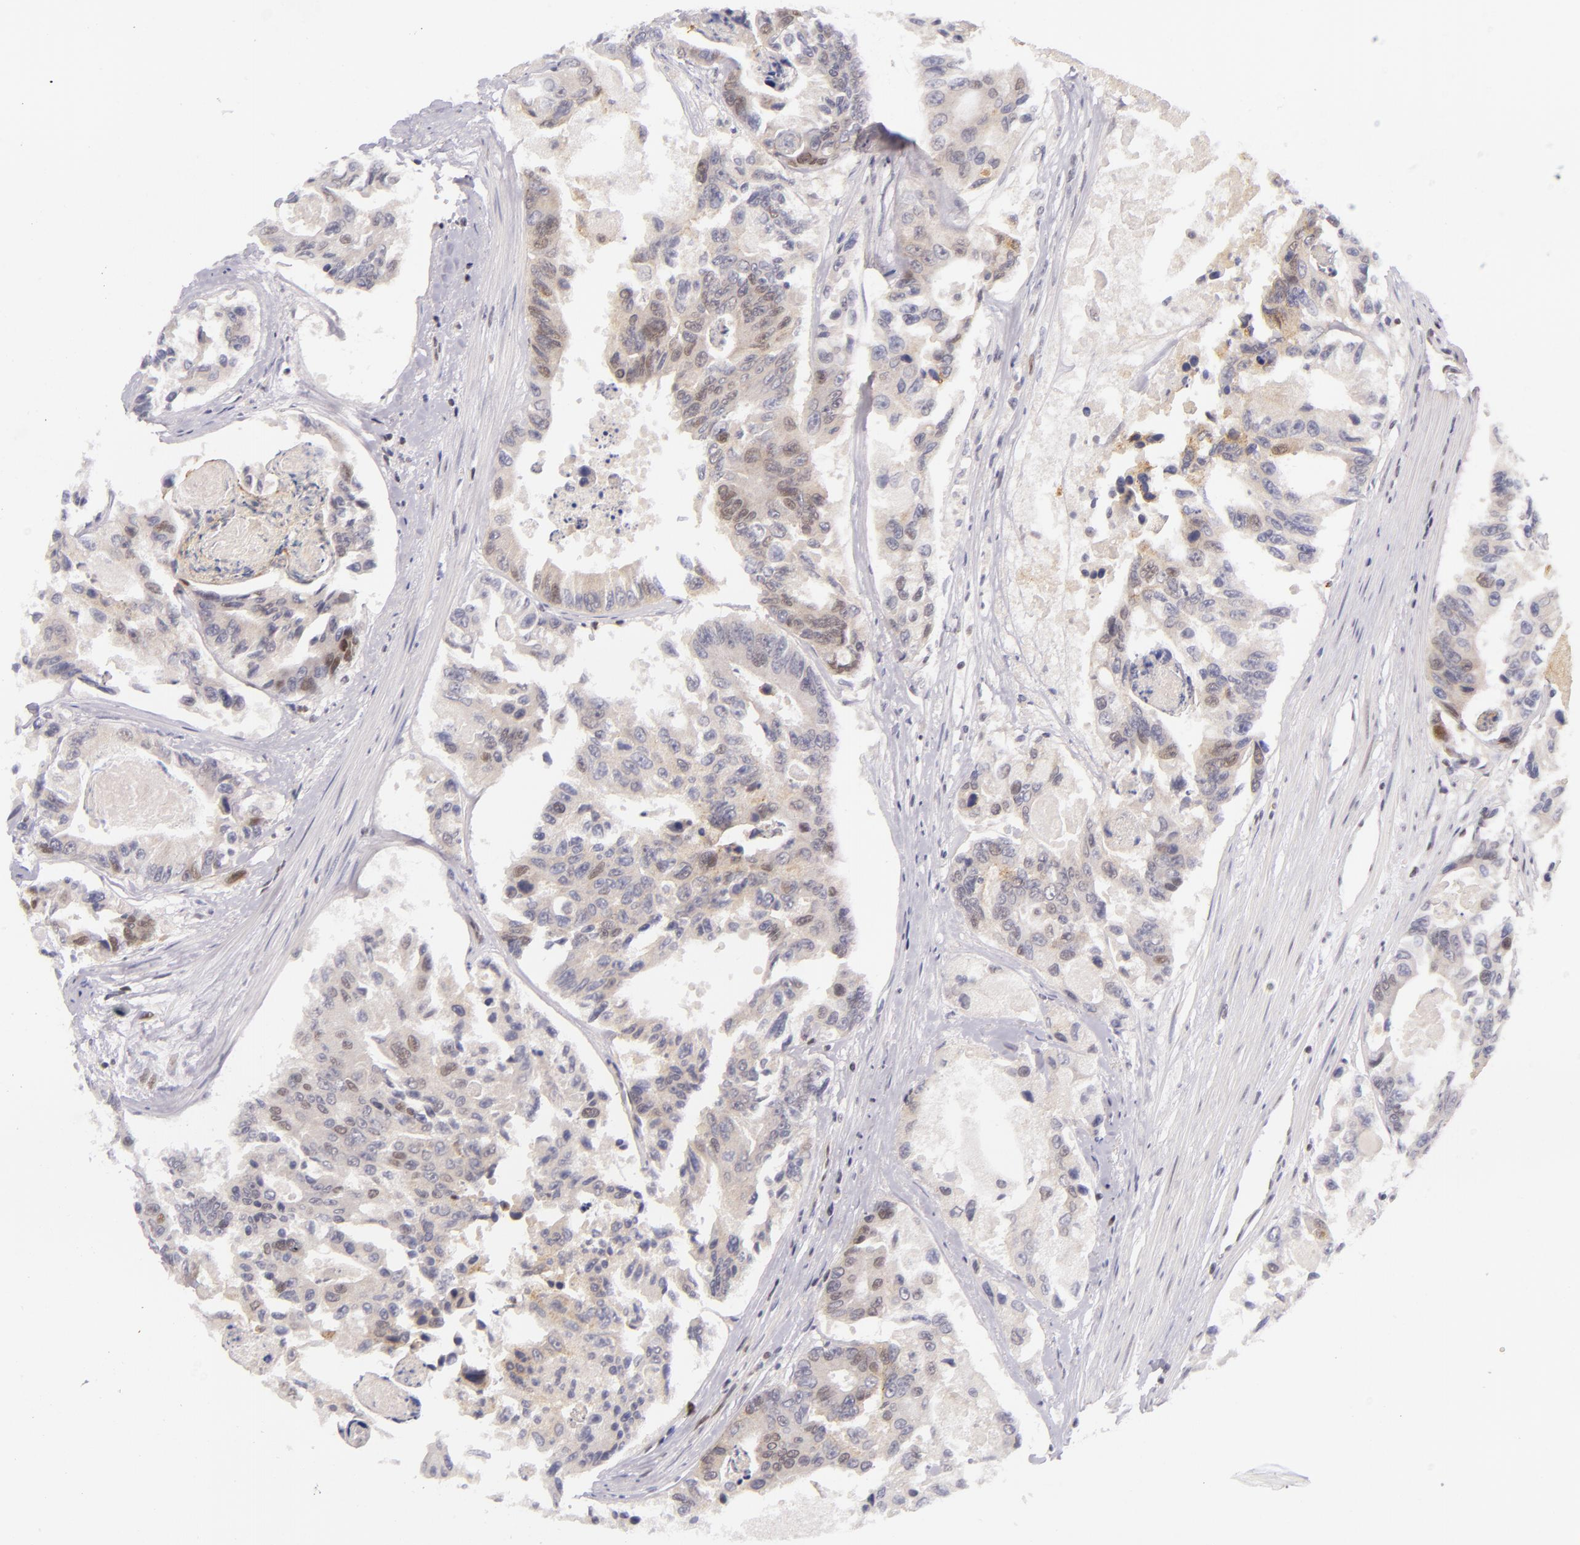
{"staining": {"intensity": "weak", "quantity": "25%-75%", "location": "cytoplasmic/membranous,nuclear"}, "tissue": "colorectal cancer", "cell_type": "Tumor cells", "image_type": "cancer", "snomed": [{"axis": "morphology", "description": "Adenocarcinoma, NOS"}, {"axis": "topography", "description": "Colon"}], "caption": "A micrograph showing weak cytoplasmic/membranous and nuclear expression in about 25%-75% of tumor cells in colorectal cancer, as visualized by brown immunohistochemical staining.", "gene": "BCL3", "patient": {"sex": "female", "age": 86}}